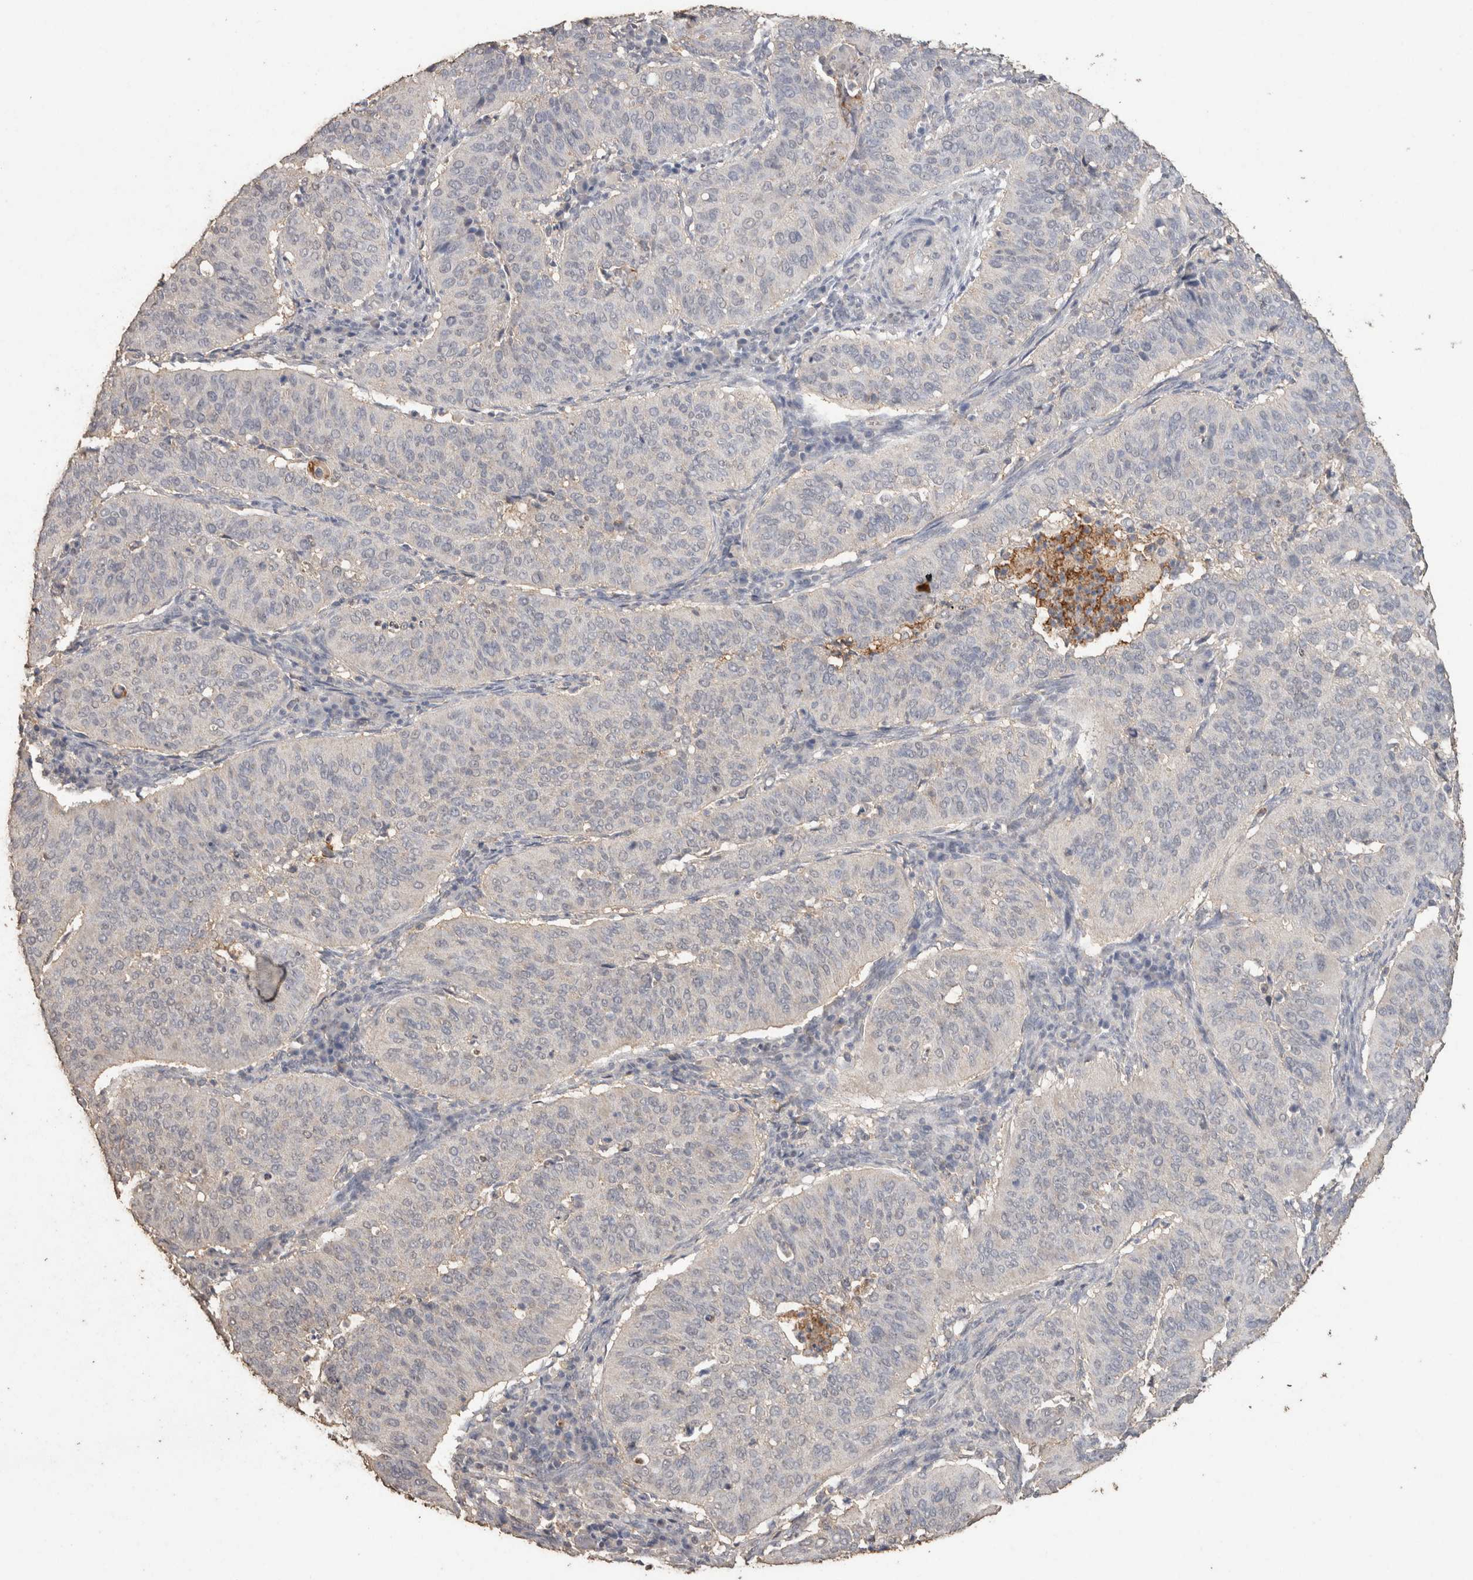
{"staining": {"intensity": "negative", "quantity": "none", "location": "none"}, "tissue": "cervical cancer", "cell_type": "Tumor cells", "image_type": "cancer", "snomed": [{"axis": "morphology", "description": "Normal tissue, NOS"}, {"axis": "morphology", "description": "Squamous cell carcinoma, NOS"}, {"axis": "topography", "description": "Cervix"}], "caption": "DAB (3,3'-diaminobenzidine) immunohistochemical staining of cervical cancer (squamous cell carcinoma) shows no significant staining in tumor cells. (IHC, brightfield microscopy, high magnification).", "gene": "CX3CL1", "patient": {"sex": "female", "age": 39}}